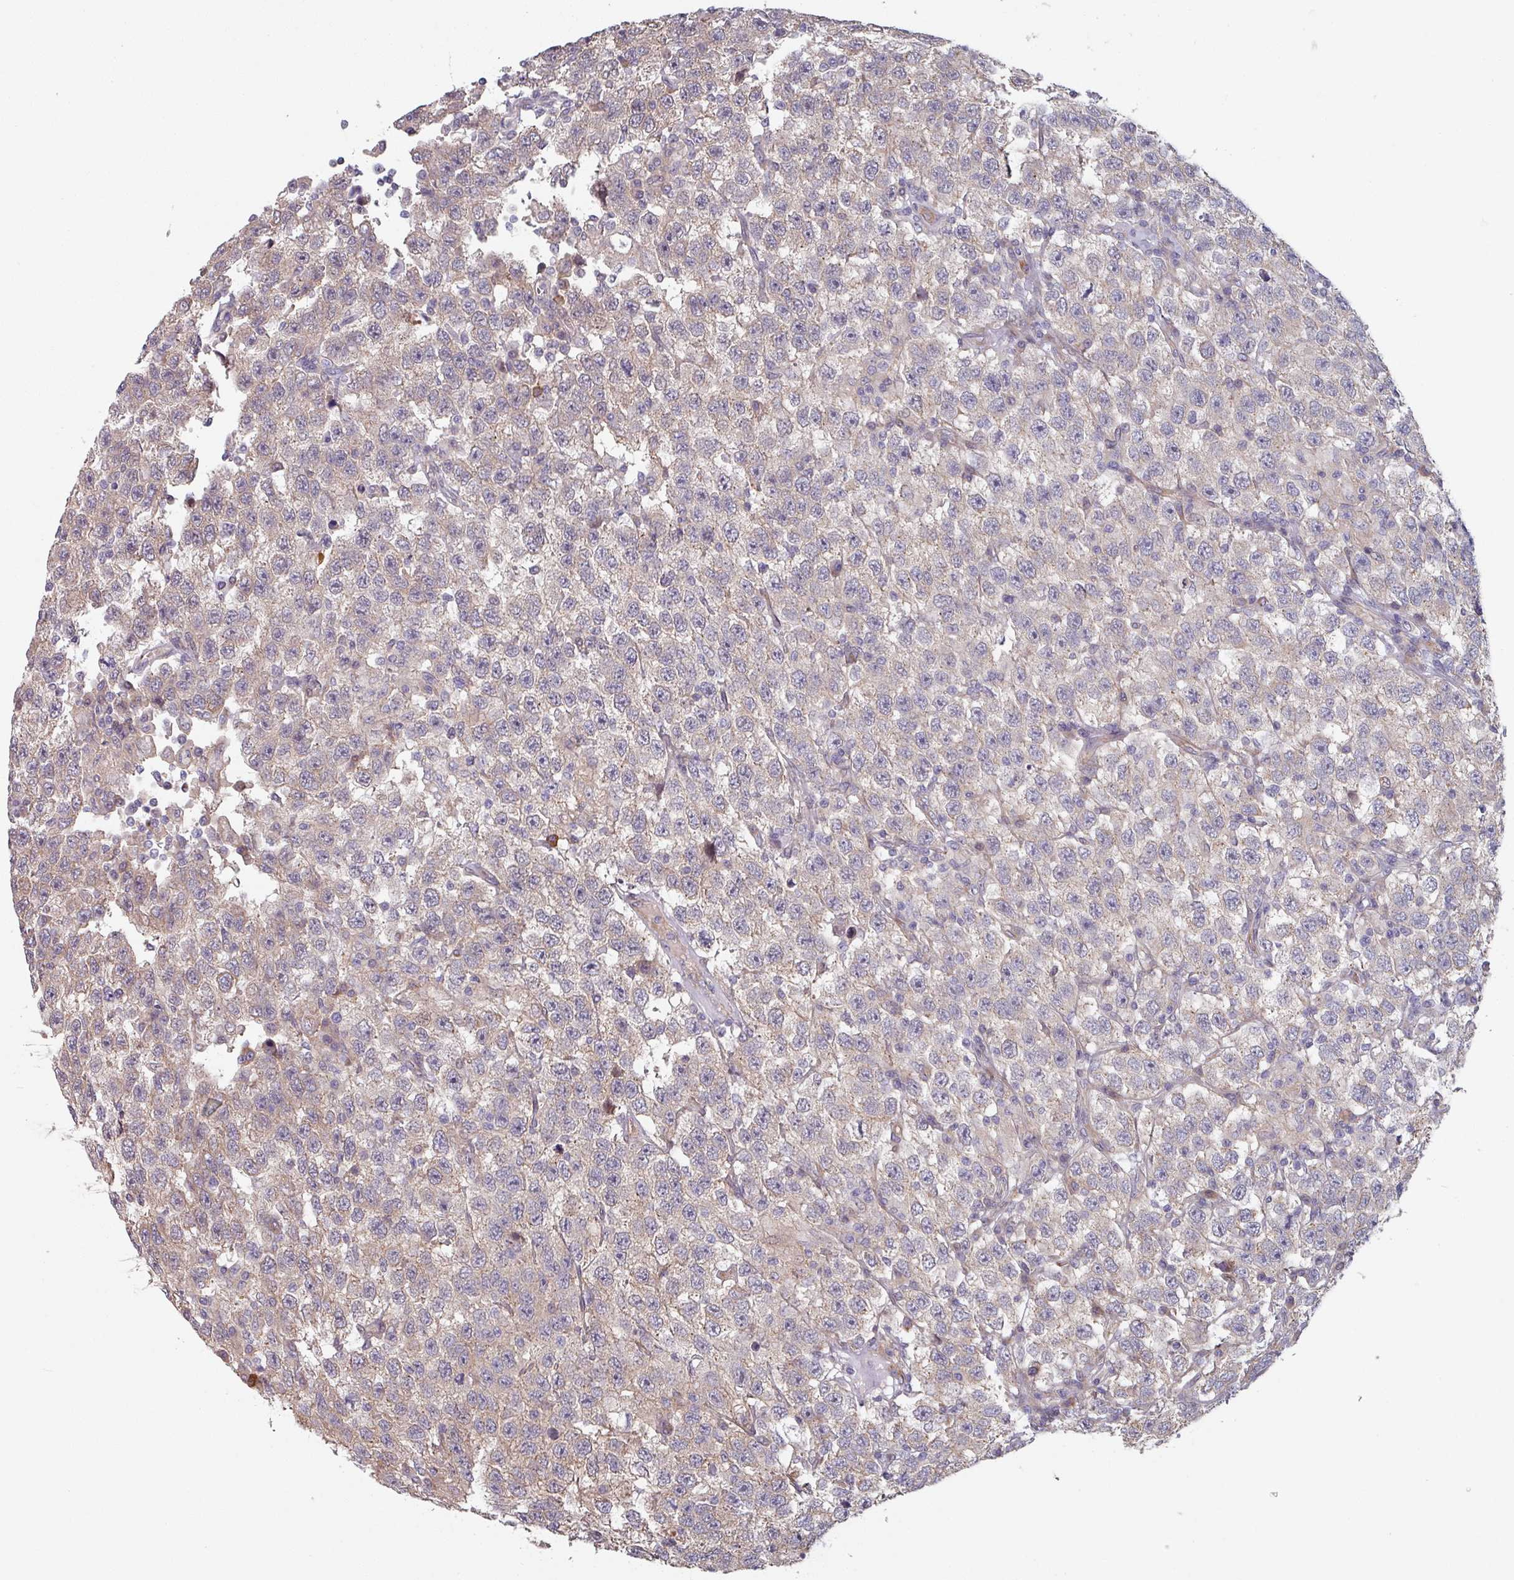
{"staining": {"intensity": "weak", "quantity": "<25%", "location": "cytoplasmic/membranous"}, "tissue": "testis cancer", "cell_type": "Tumor cells", "image_type": "cancer", "snomed": [{"axis": "morphology", "description": "Seminoma, NOS"}, {"axis": "topography", "description": "Testis"}], "caption": "Immunohistochemical staining of testis cancer demonstrates no significant expression in tumor cells.", "gene": "C4BPB", "patient": {"sex": "male", "age": 41}}